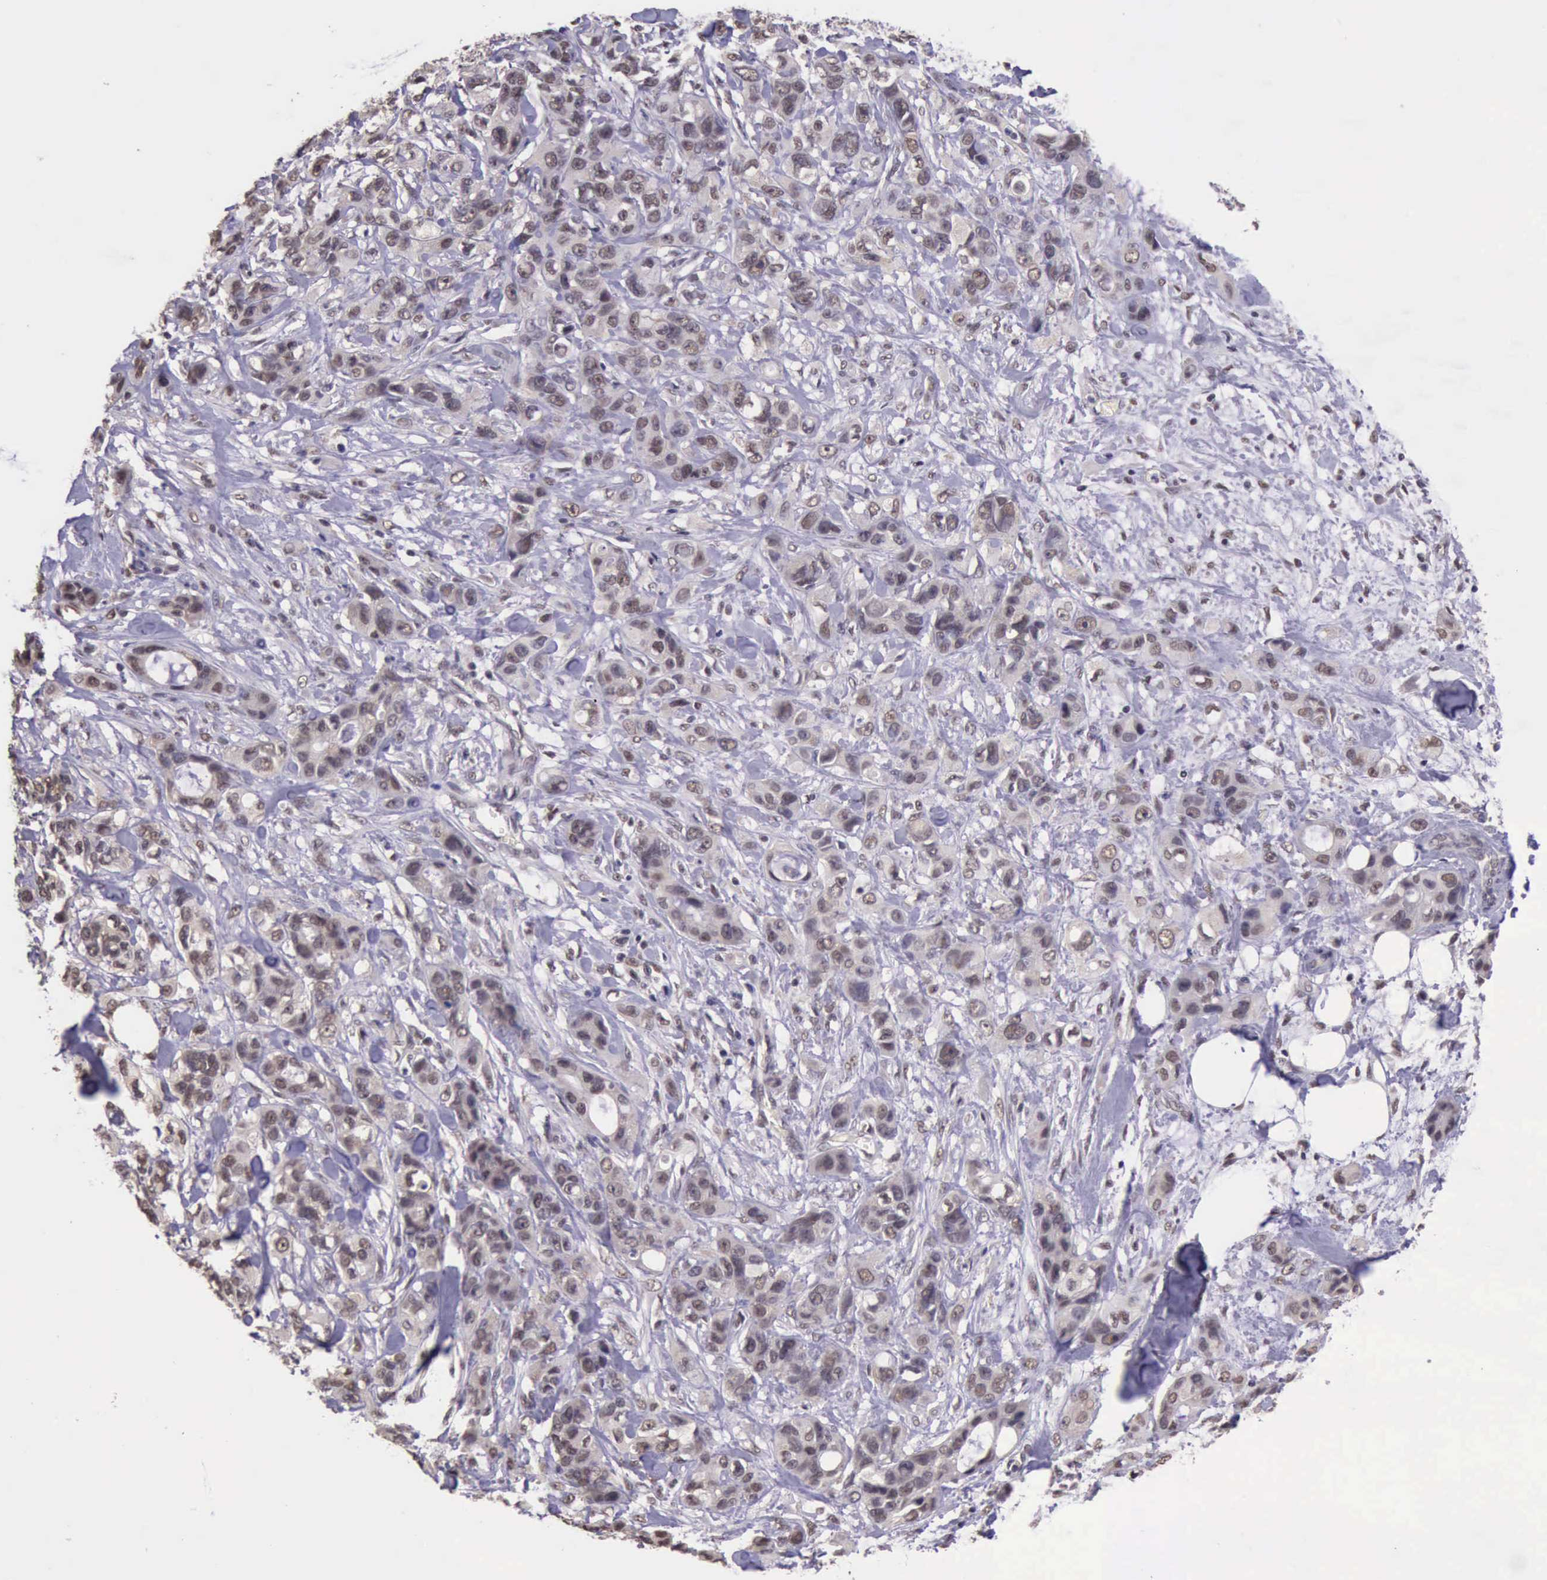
{"staining": {"intensity": "weak", "quantity": ">75%", "location": "nuclear"}, "tissue": "stomach cancer", "cell_type": "Tumor cells", "image_type": "cancer", "snomed": [{"axis": "morphology", "description": "Adenocarcinoma, NOS"}, {"axis": "topography", "description": "Stomach, upper"}], "caption": "Human stomach cancer stained for a protein (brown) reveals weak nuclear positive positivity in approximately >75% of tumor cells.", "gene": "PRPF39", "patient": {"sex": "male", "age": 47}}